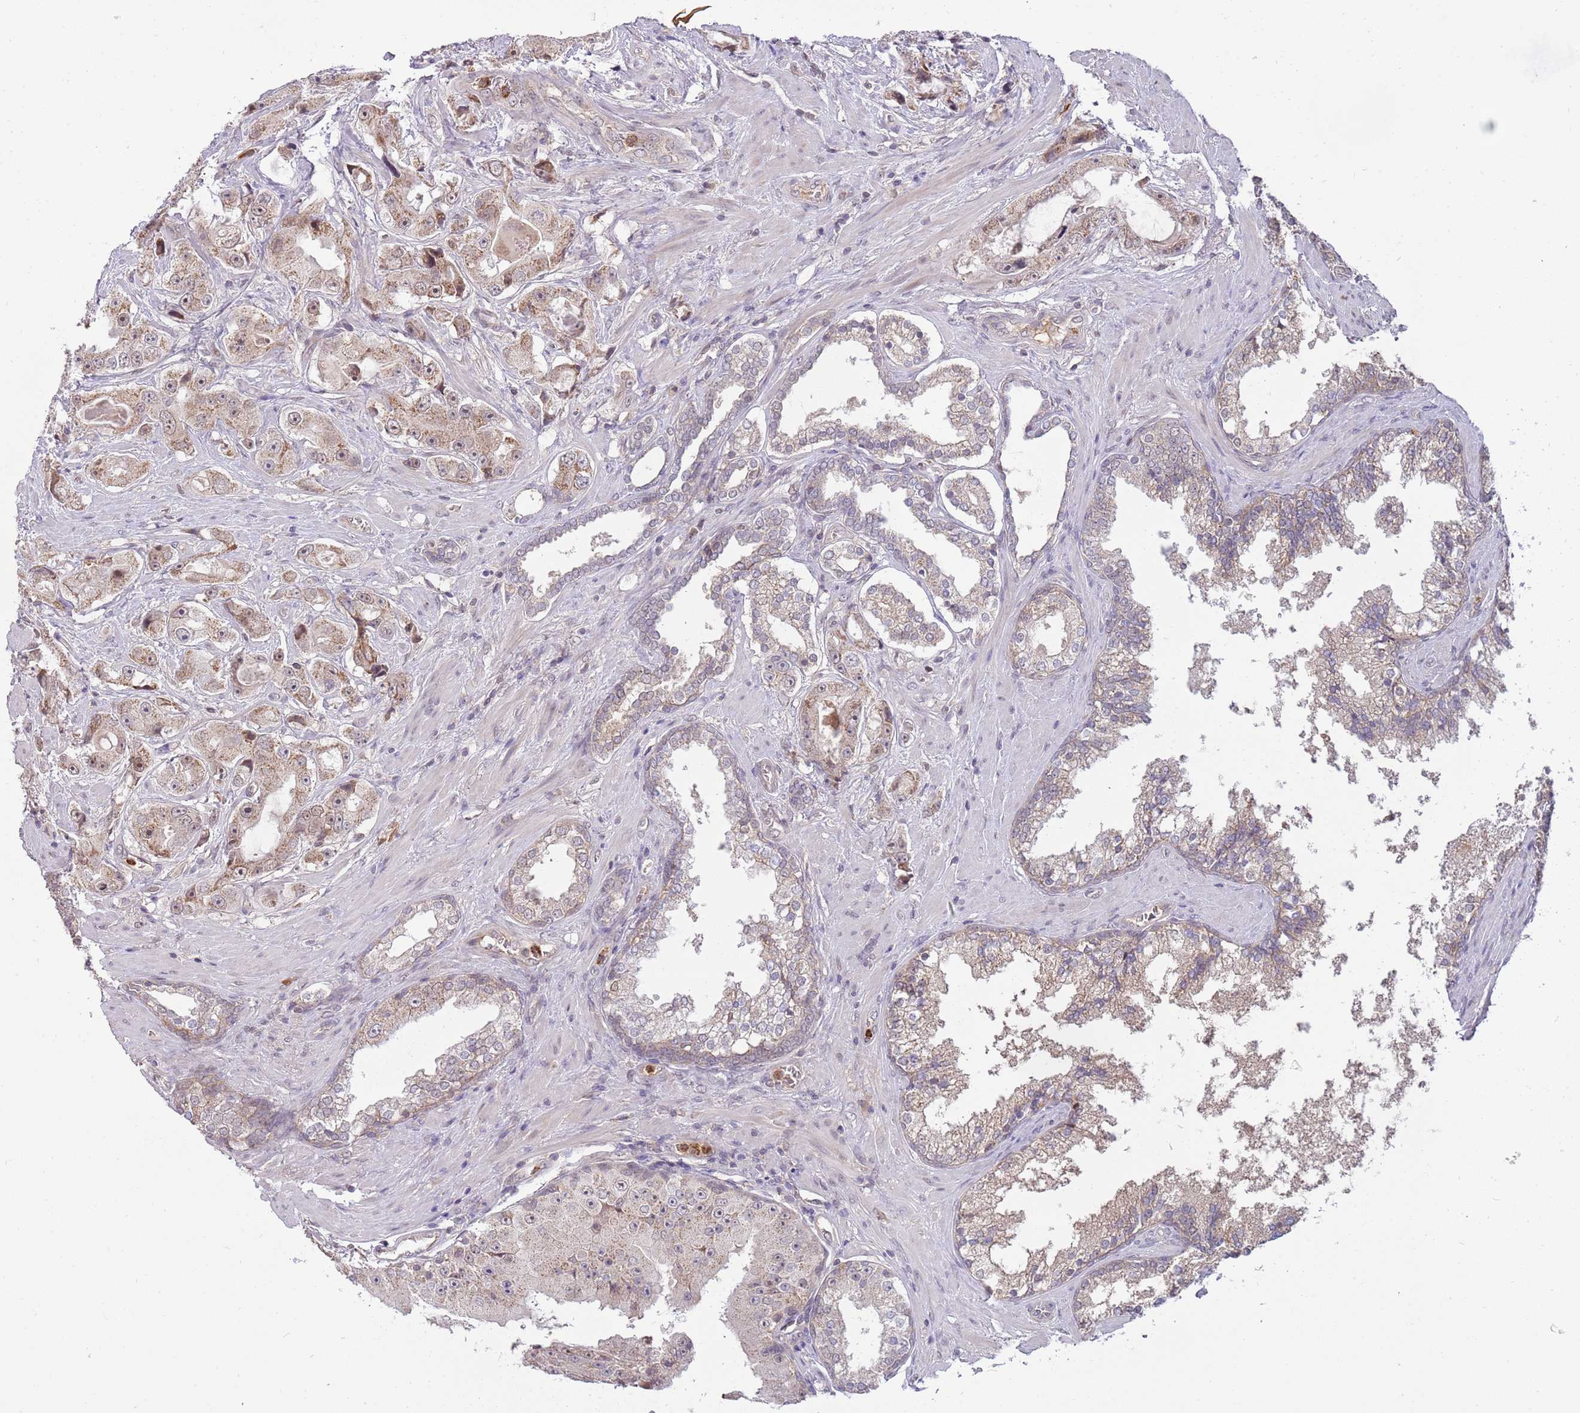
{"staining": {"intensity": "weak", "quantity": "25%-75%", "location": "cytoplasmic/membranous,nuclear"}, "tissue": "prostate cancer", "cell_type": "Tumor cells", "image_type": "cancer", "snomed": [{"axis": "morphology", "description": "Adenocarcinoma, High grade"}, {"axis": "topography", "description": "Prostate"}], "caption": "Protein positivity by immunohistochemistry (IHC) demonstrates weak cytoplasmic/membranous and nuclear expression in about 25%-75% of tumor cells in prostate cancer (adenocarcinoma (high-grade)).", "gene": "NBPF6", "patient": {"sex": "male", "age": 73}}